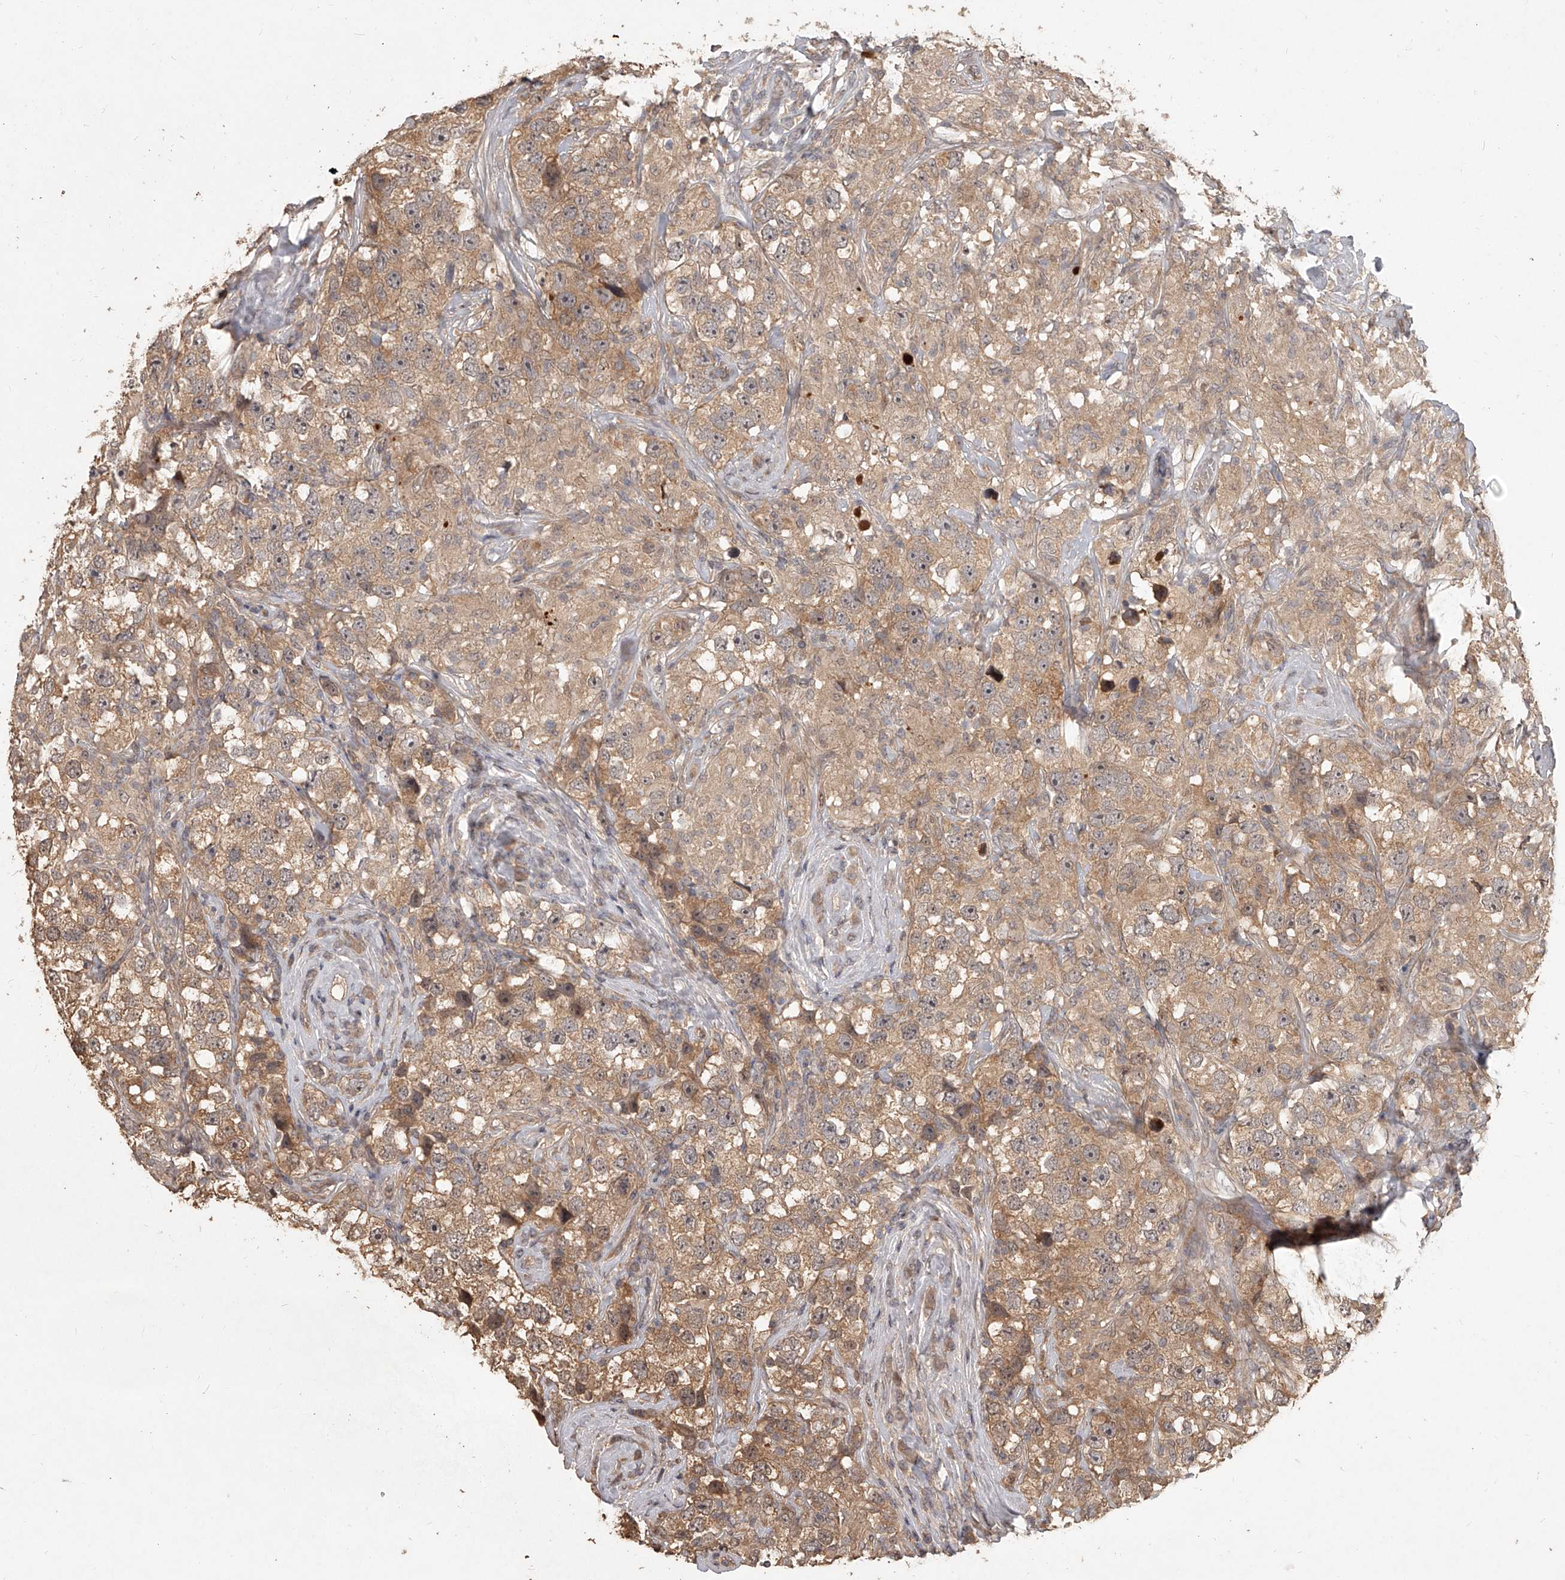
{"staining": {"intensity": "moderate", "quantity": ">75%", "location": "cytoplasmic/membranous"}, "tissue": "testis cancer", "cell_type": "Tumor cells", "image_type": "cancer", "snomed": [{"axis": "morphology", "description": "Seminoma, NOS"}, {"axis": "topography", "description": "Testis"}], "caption": "The micrograph shows a brown stain indicating the presence of a protein in the cytoplasmic/membranous of tumor cells in testis seminoma. (DAB = brown stain, brightfield microscopy at high magnification).", "gene": "SLC37A1", "patient": {"sex": "male", "age": 49}}